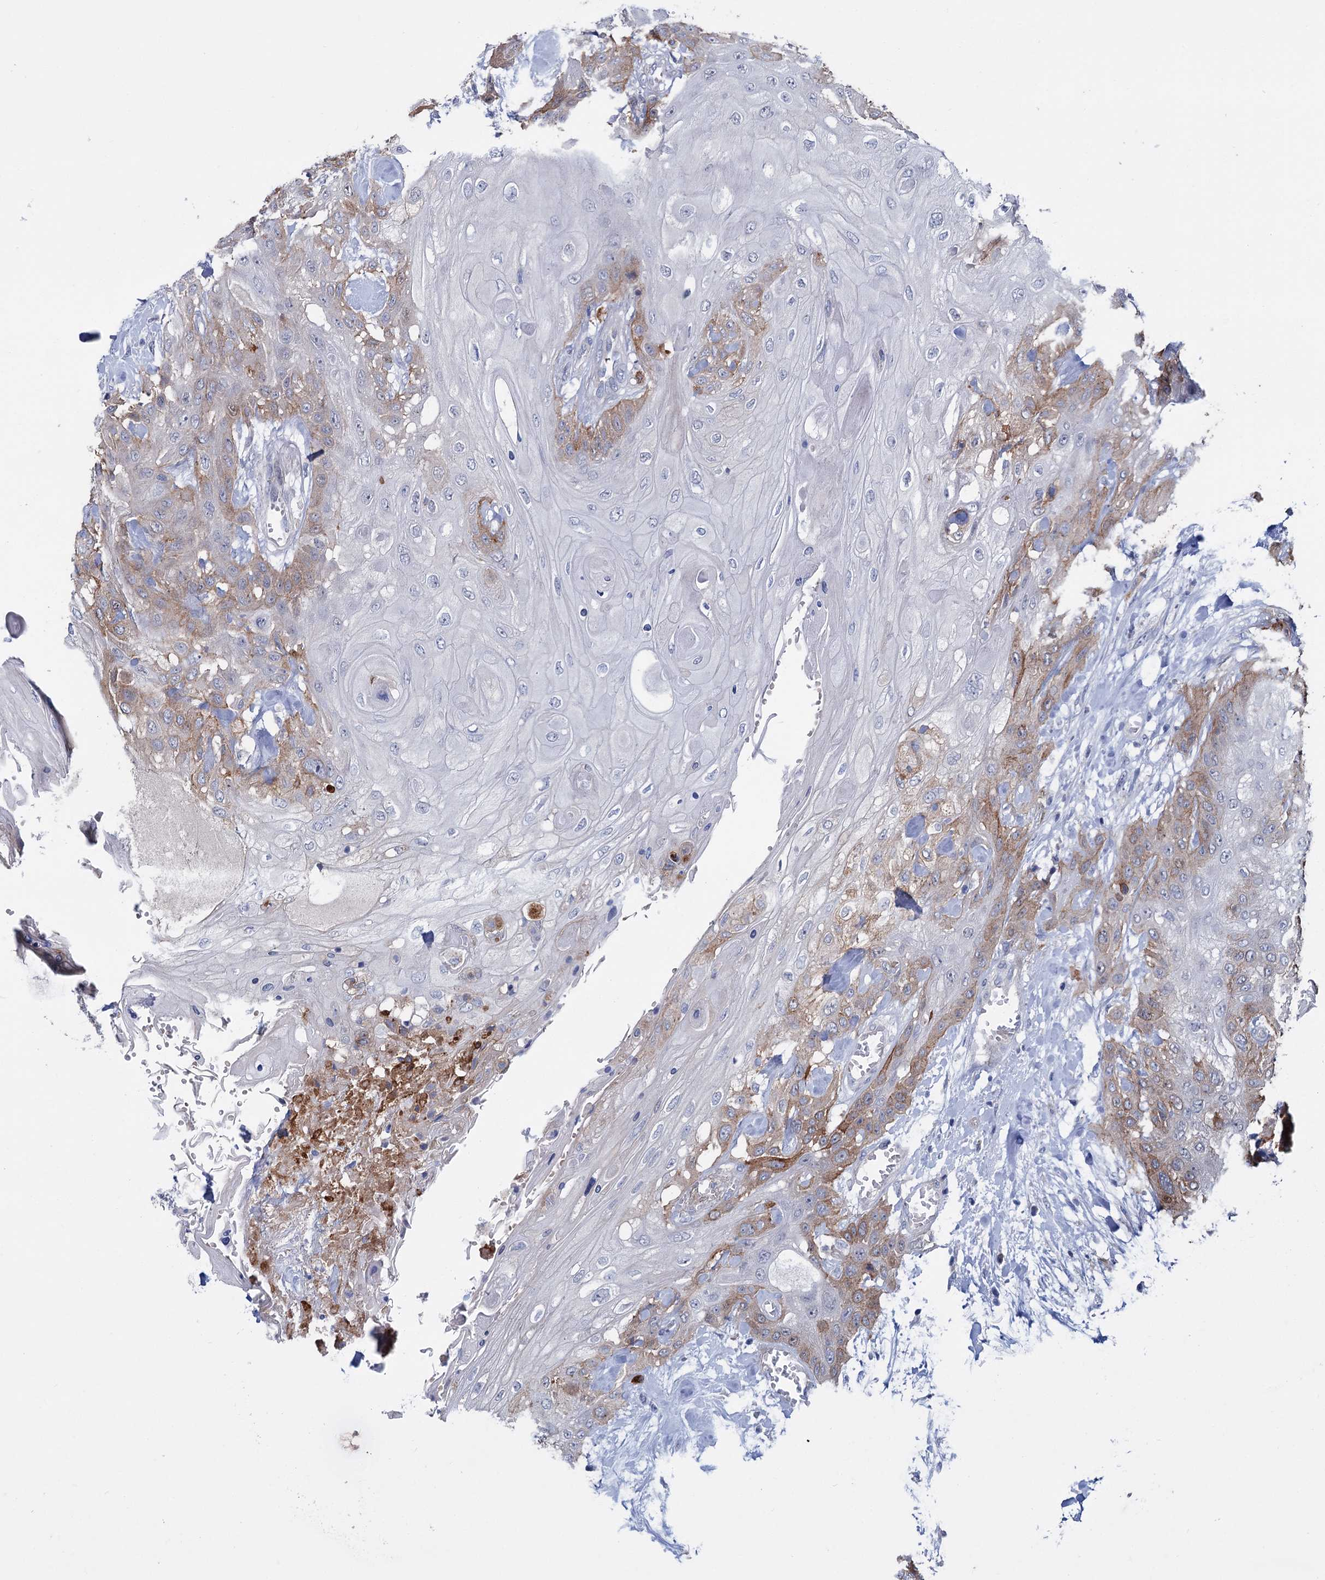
{"staining": {"intensity": "moderate", "quantity": "<25%", "location": "cytoplasmic/membranous"}, "tissue": "head and neck cancer", "cell_type": "Tumor cells", "image_type": "cancer", "snomed": [{"axis": "morphology", "description": "Squamous cell carcinoma, NOS"}, {"axis": "topography", "description": "Head-Neck"}], "caption": "Moderate cytoplasmic/membranous protein expression is seen in approximately <25% of tumor cells in head and neck squamous cell carcinoma. (DAB (3,3'-diaminobenzidine) IHC with brightfield microscopy, high magnification).", "gene": "FAM111B", "patient": {"sex": "female", "age": 43}}